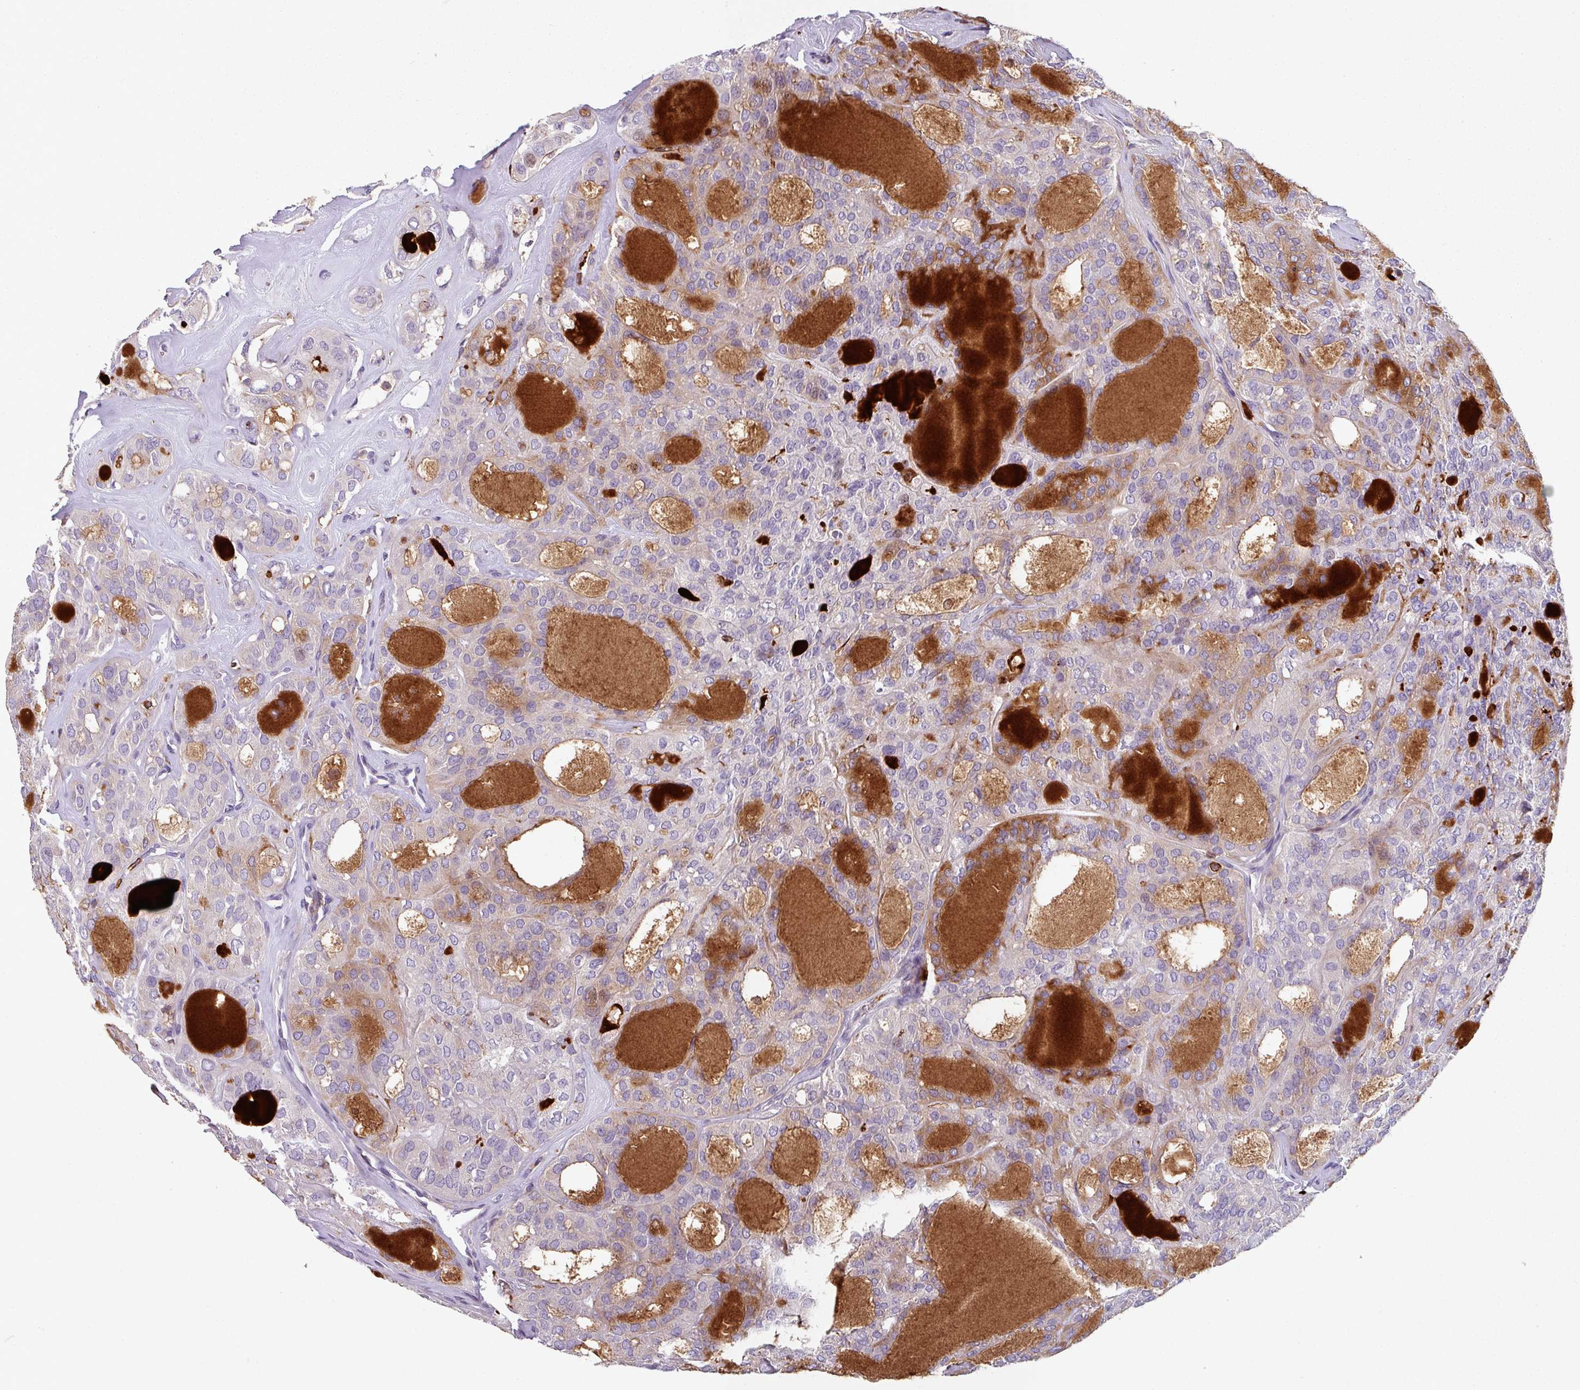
{"staining": {"intensity": "weak", "quantity": "25%-75%", "location": "cytoplasmic/membranous"}, "tissue": "thyroid cancer", "cell_type": "Tumor cells", "image_type": "cancer", "snomed": [{"axis": "morphology", "description": "Follicular adenoma carcinoma, NOS"}, {"axis": "topography", "description": "Thyroid gland"}], "caption": "Brown immunohistochemical staining in human thyroid cancer (follicular adenoma carcinoma) displays weak cytoplasmic/membranous positivity in approximately 25%-75% of tumor cells.", "gene": "NEDD9", "patient": {"sex": "male", "age": 75}}